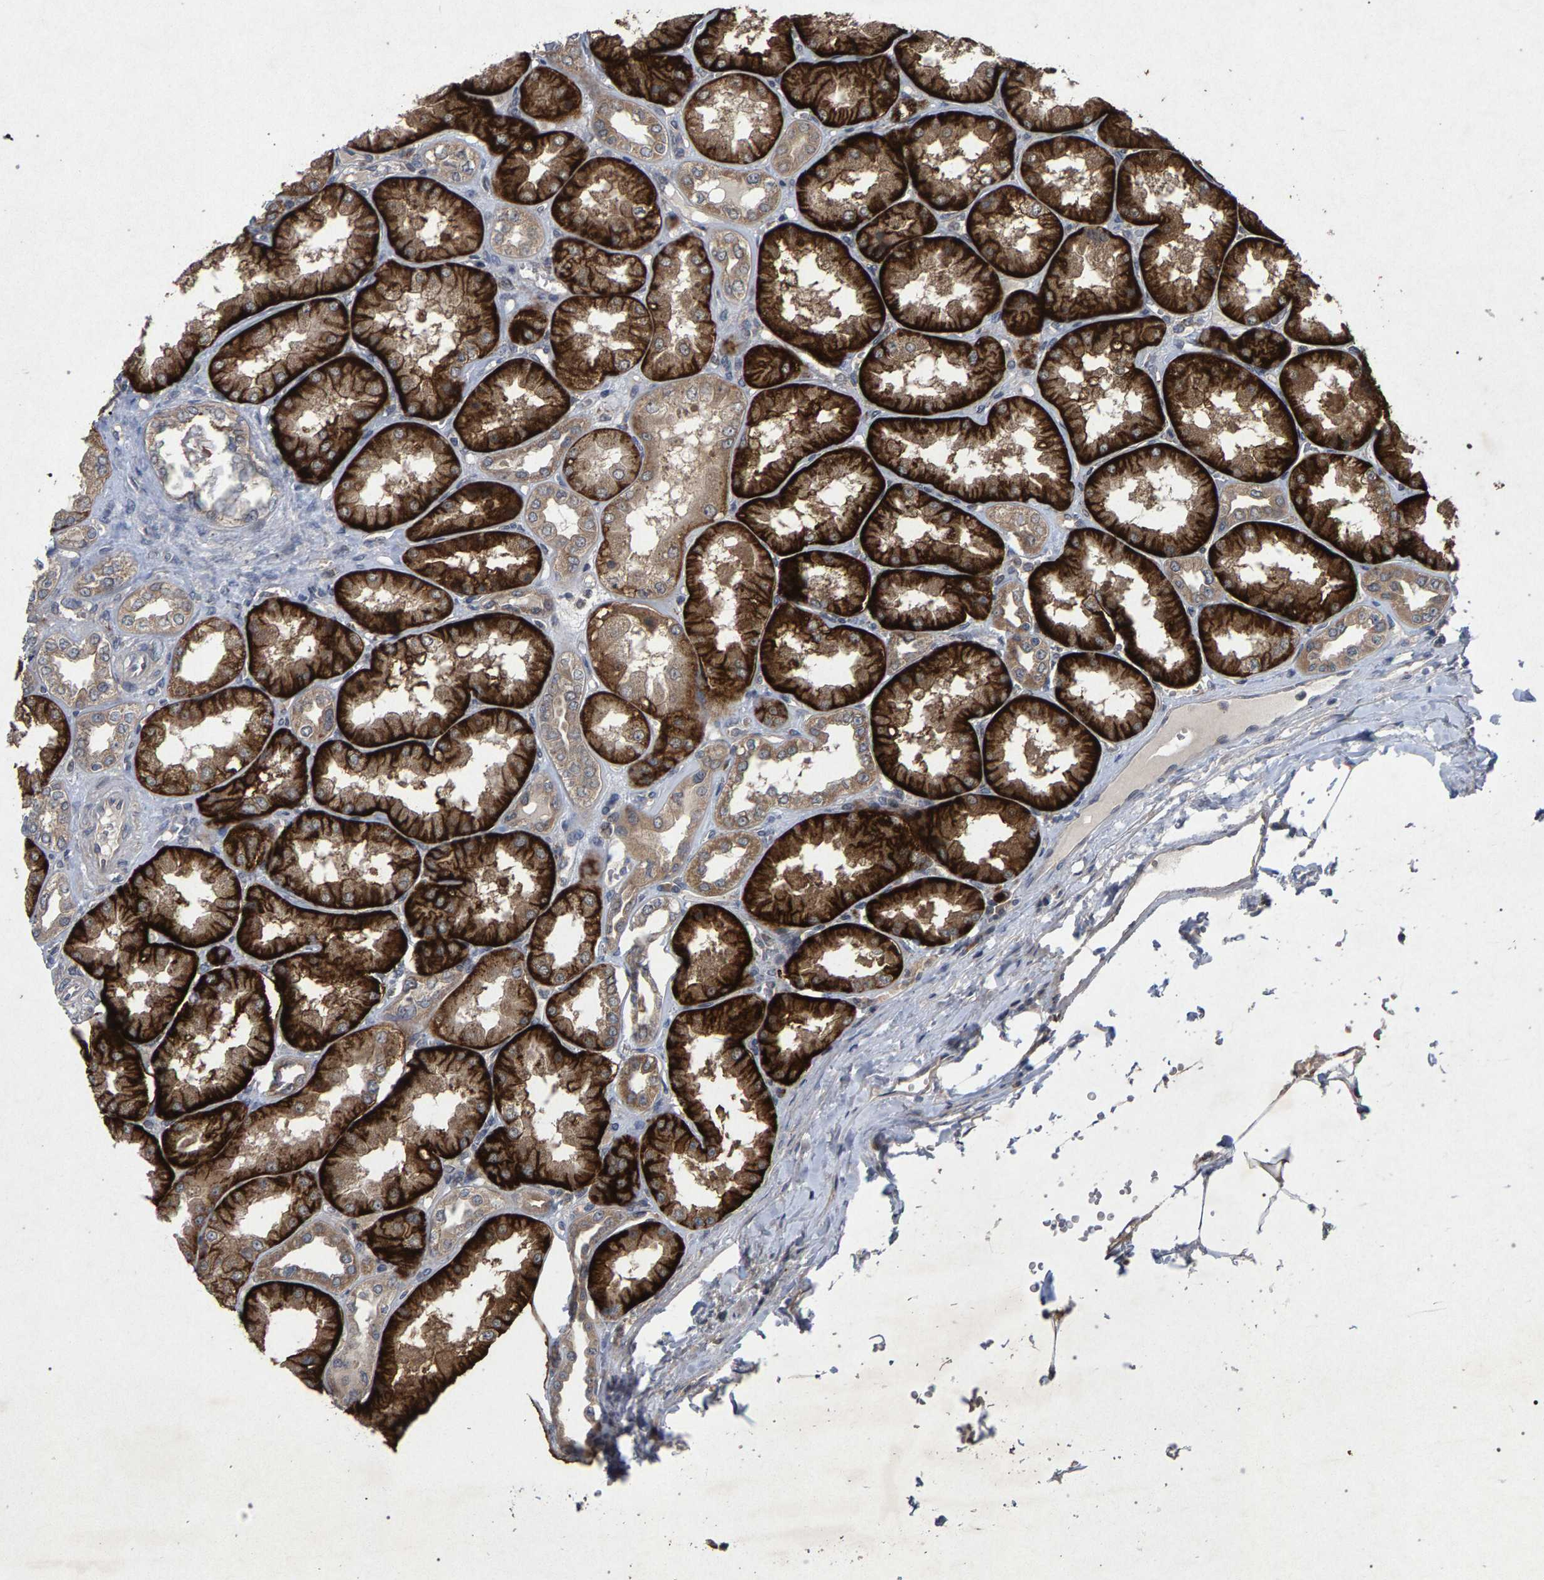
{"staining": {"intensity": "moderate", "quantity": "25%-75%", "location": "cytoplasmic/membranous"}, "tissue": "kidney", "cell_type": "Cells in glomeruli", "image_type": "normal", "snomed": [{"axis": "morphology", "description": "Normal tissue, NOS"}, {"axis": "topography", "description": "Kidney"}], "caption": "A histopathology image of kidney stained for a protein displays moderate cytoplasmic/membranous brown staining in cells in glomeruli. The staining is performed using DAB brown chromogen to label protein expression. The nuclei are counter-stained blue using hematoxylin.", "gene": "SLC4A4", "patient": {"sex": "female", "age": 56}}